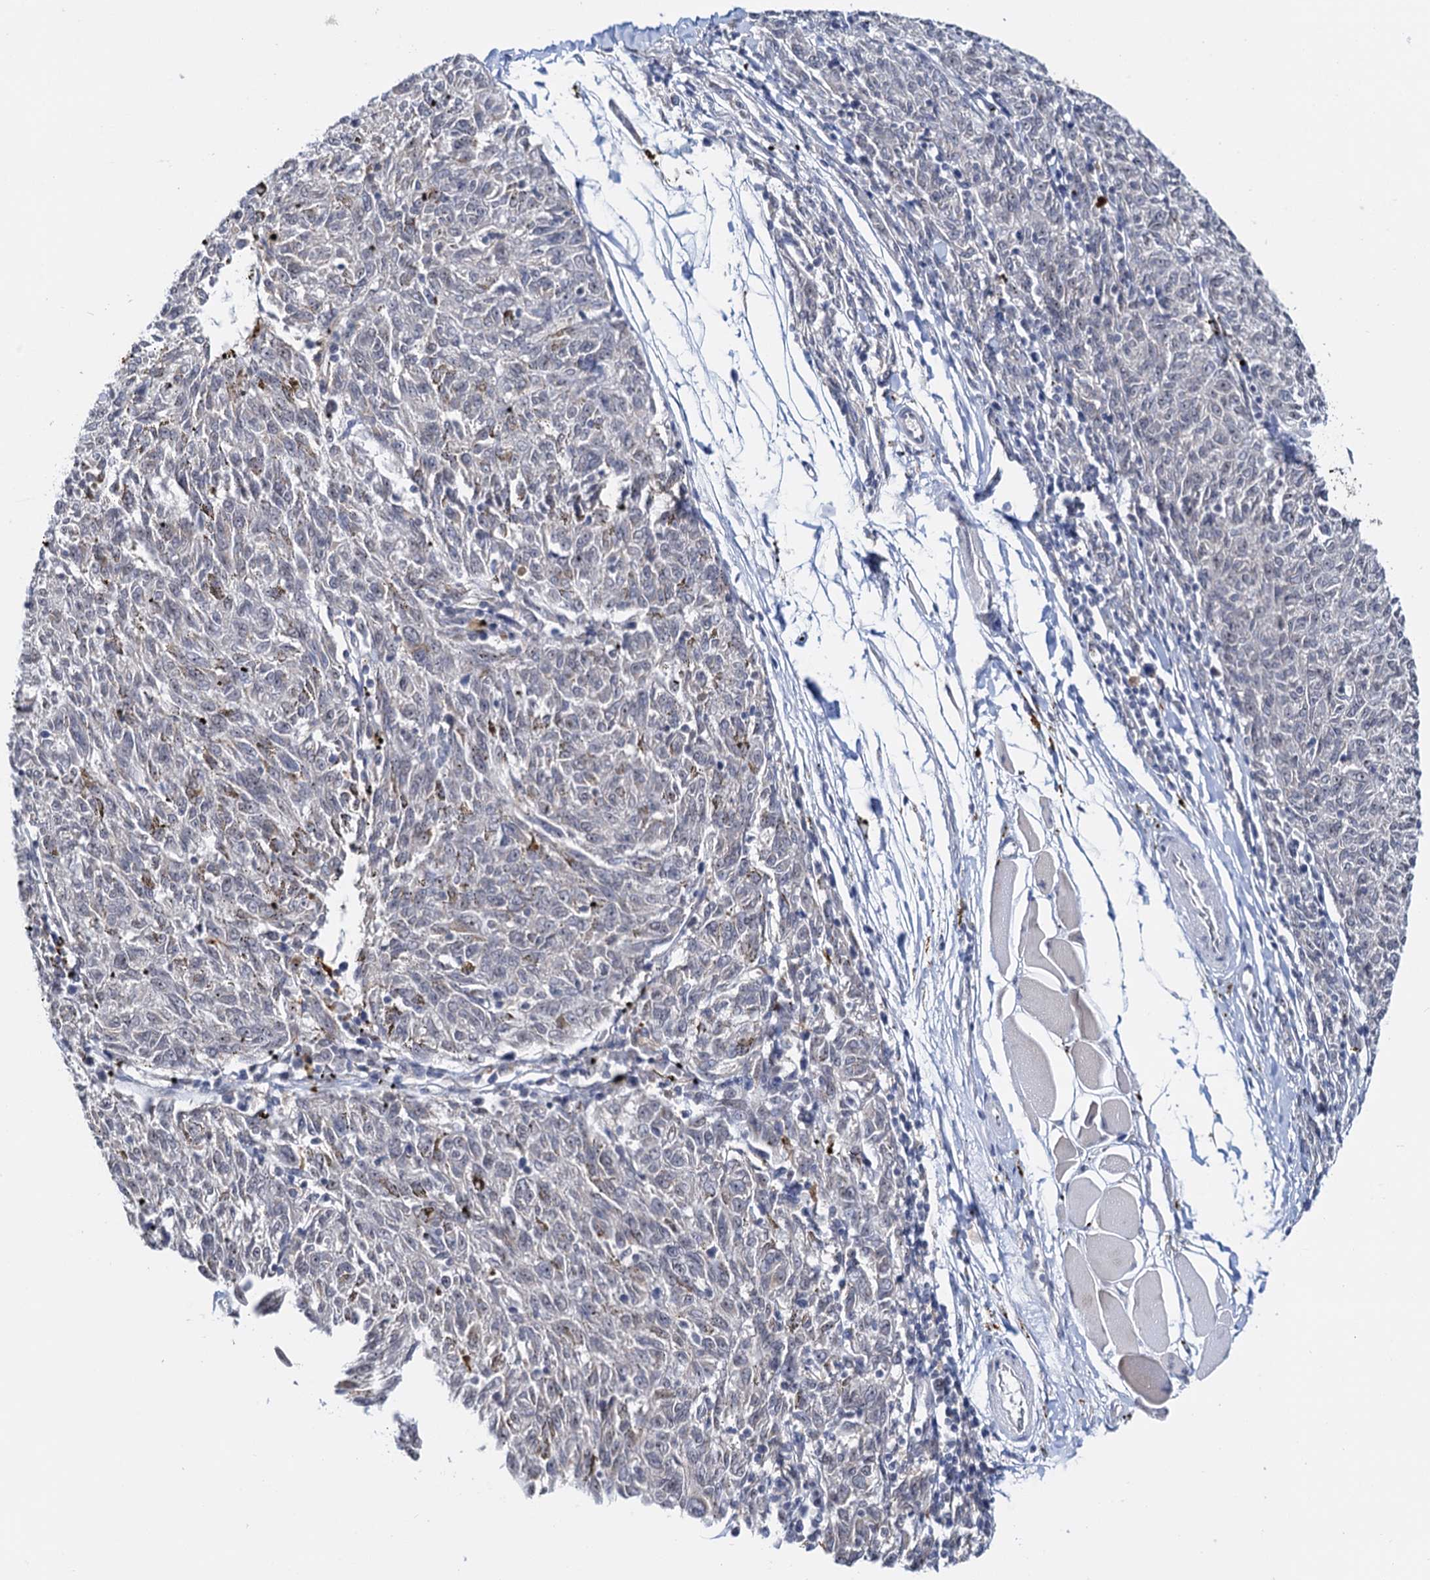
{"staining": {"intensity": "negative", "quantity": "none", "location": "none"}, "tissue": "melanoma", "cell_type": "Tumor cells", "image_type": "cancer", "snomed": [{"axis": "morphology", "description": "Malignant melanoma, NOS"}, {"axis": "topography", "description": "Skin"}], "caption": "A histopathology image of malignant melanoma stained for a protein reveals no brown staining in tumor cells.", "gene": "NAT10", "patient": {"sex": "female", "age": 72}}